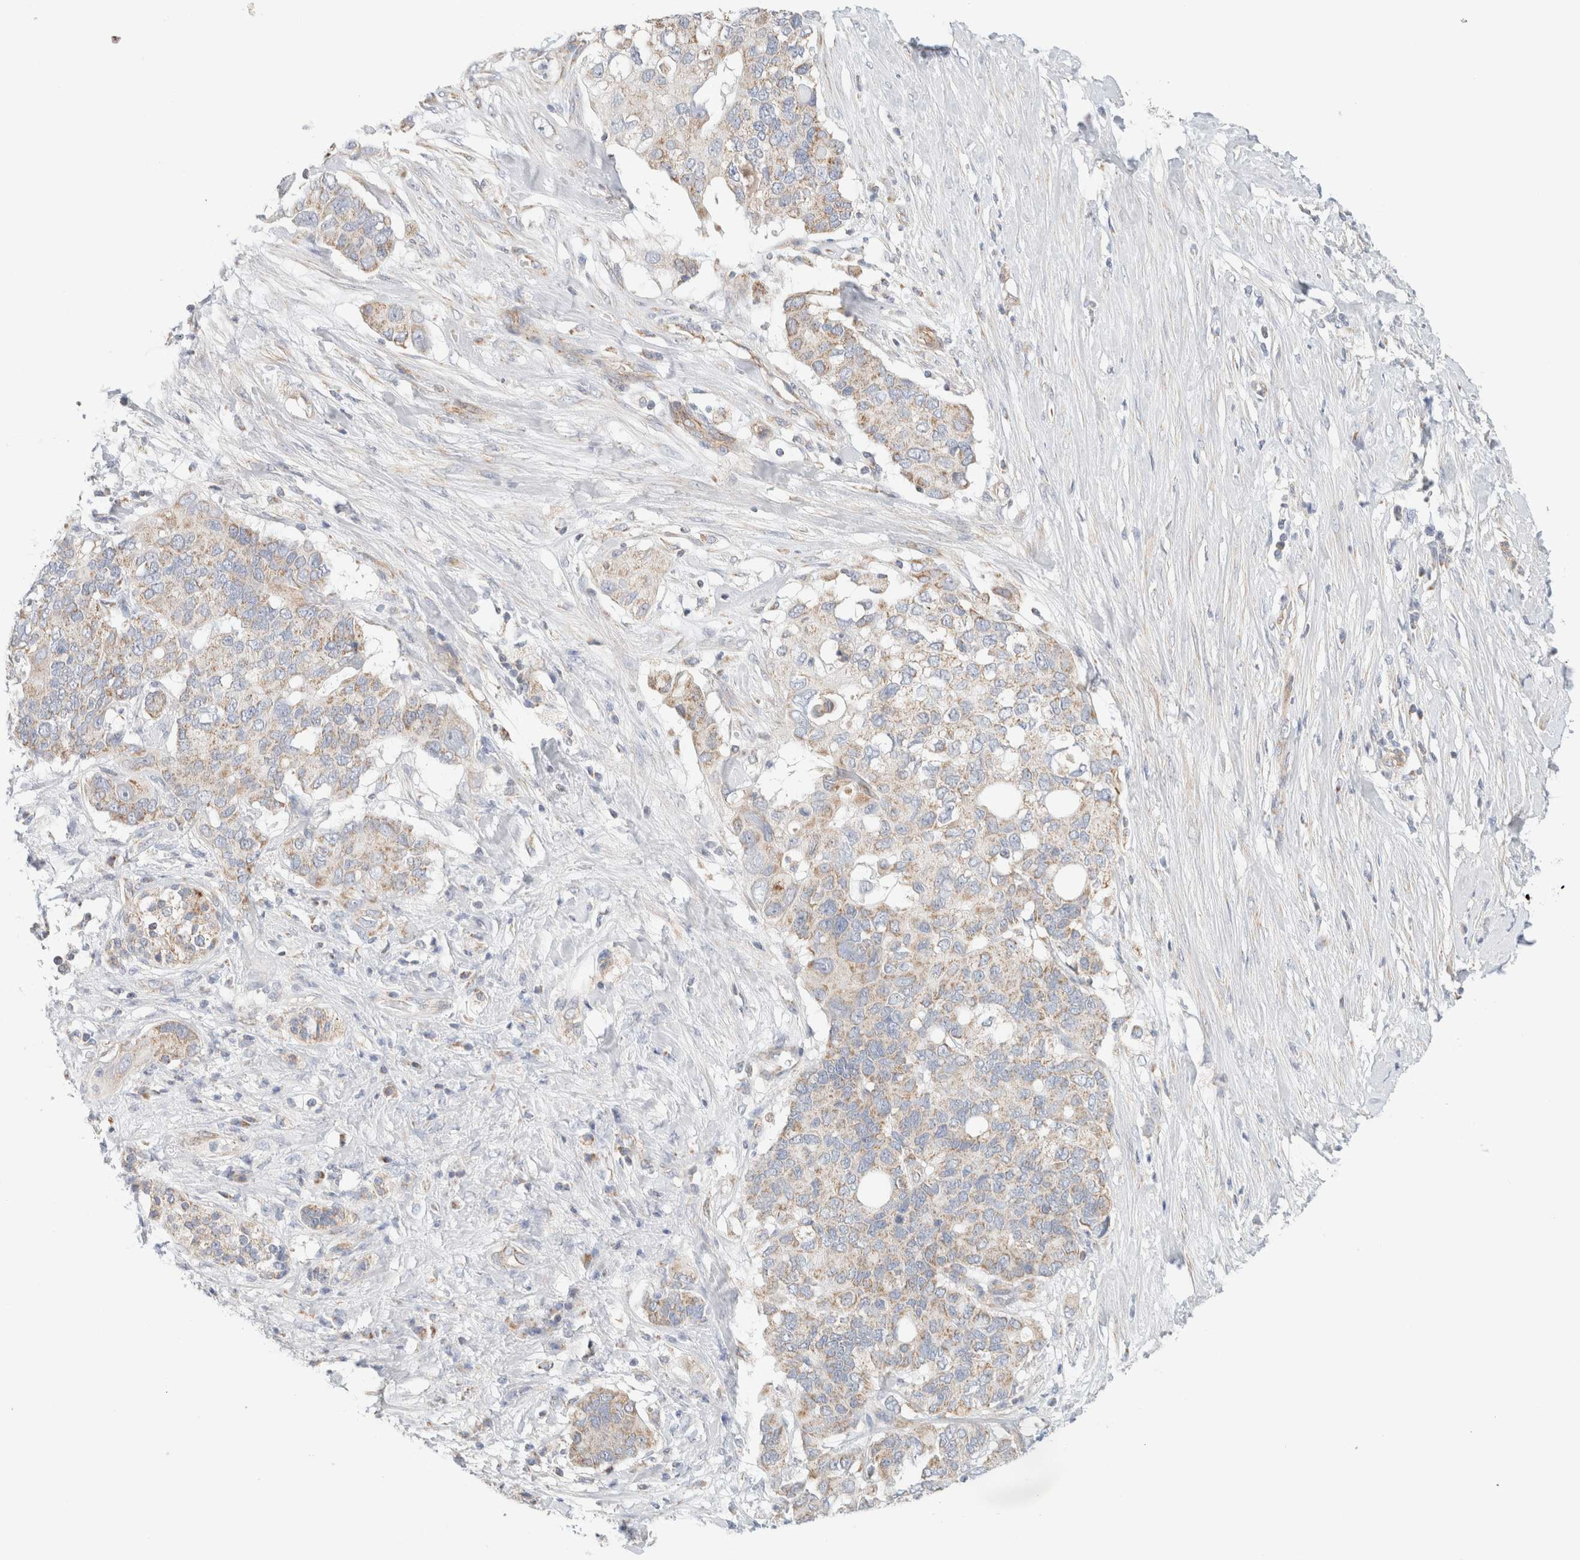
{"staining": {"intensity": "weak", "quantity": "<25%", "location": "cytoplasmic/membranous"}, "tissue": "pancreatic cancer", "cell_type": "Tumor cells", "image_type": "cancer", "snomed": [{"axis": "morphology", "description": "Adenocarcinoma, NOS"}, {"axis": "topography", "description": "Pancreas"}], "caption": "High magnification brightfield microscopy of adenocarcinoma (pancreatic) stained with DAB (3,3'-diaminobenzidine) (brown) and counterstained with hematoxylin (blue): tumor cells show no significant expression. (DAB (3,3'-diaminobenzidine) immunohistochemistry, high magnification).", "gene": "MRM3", "patient": {"sex": "female", "age": 56}}